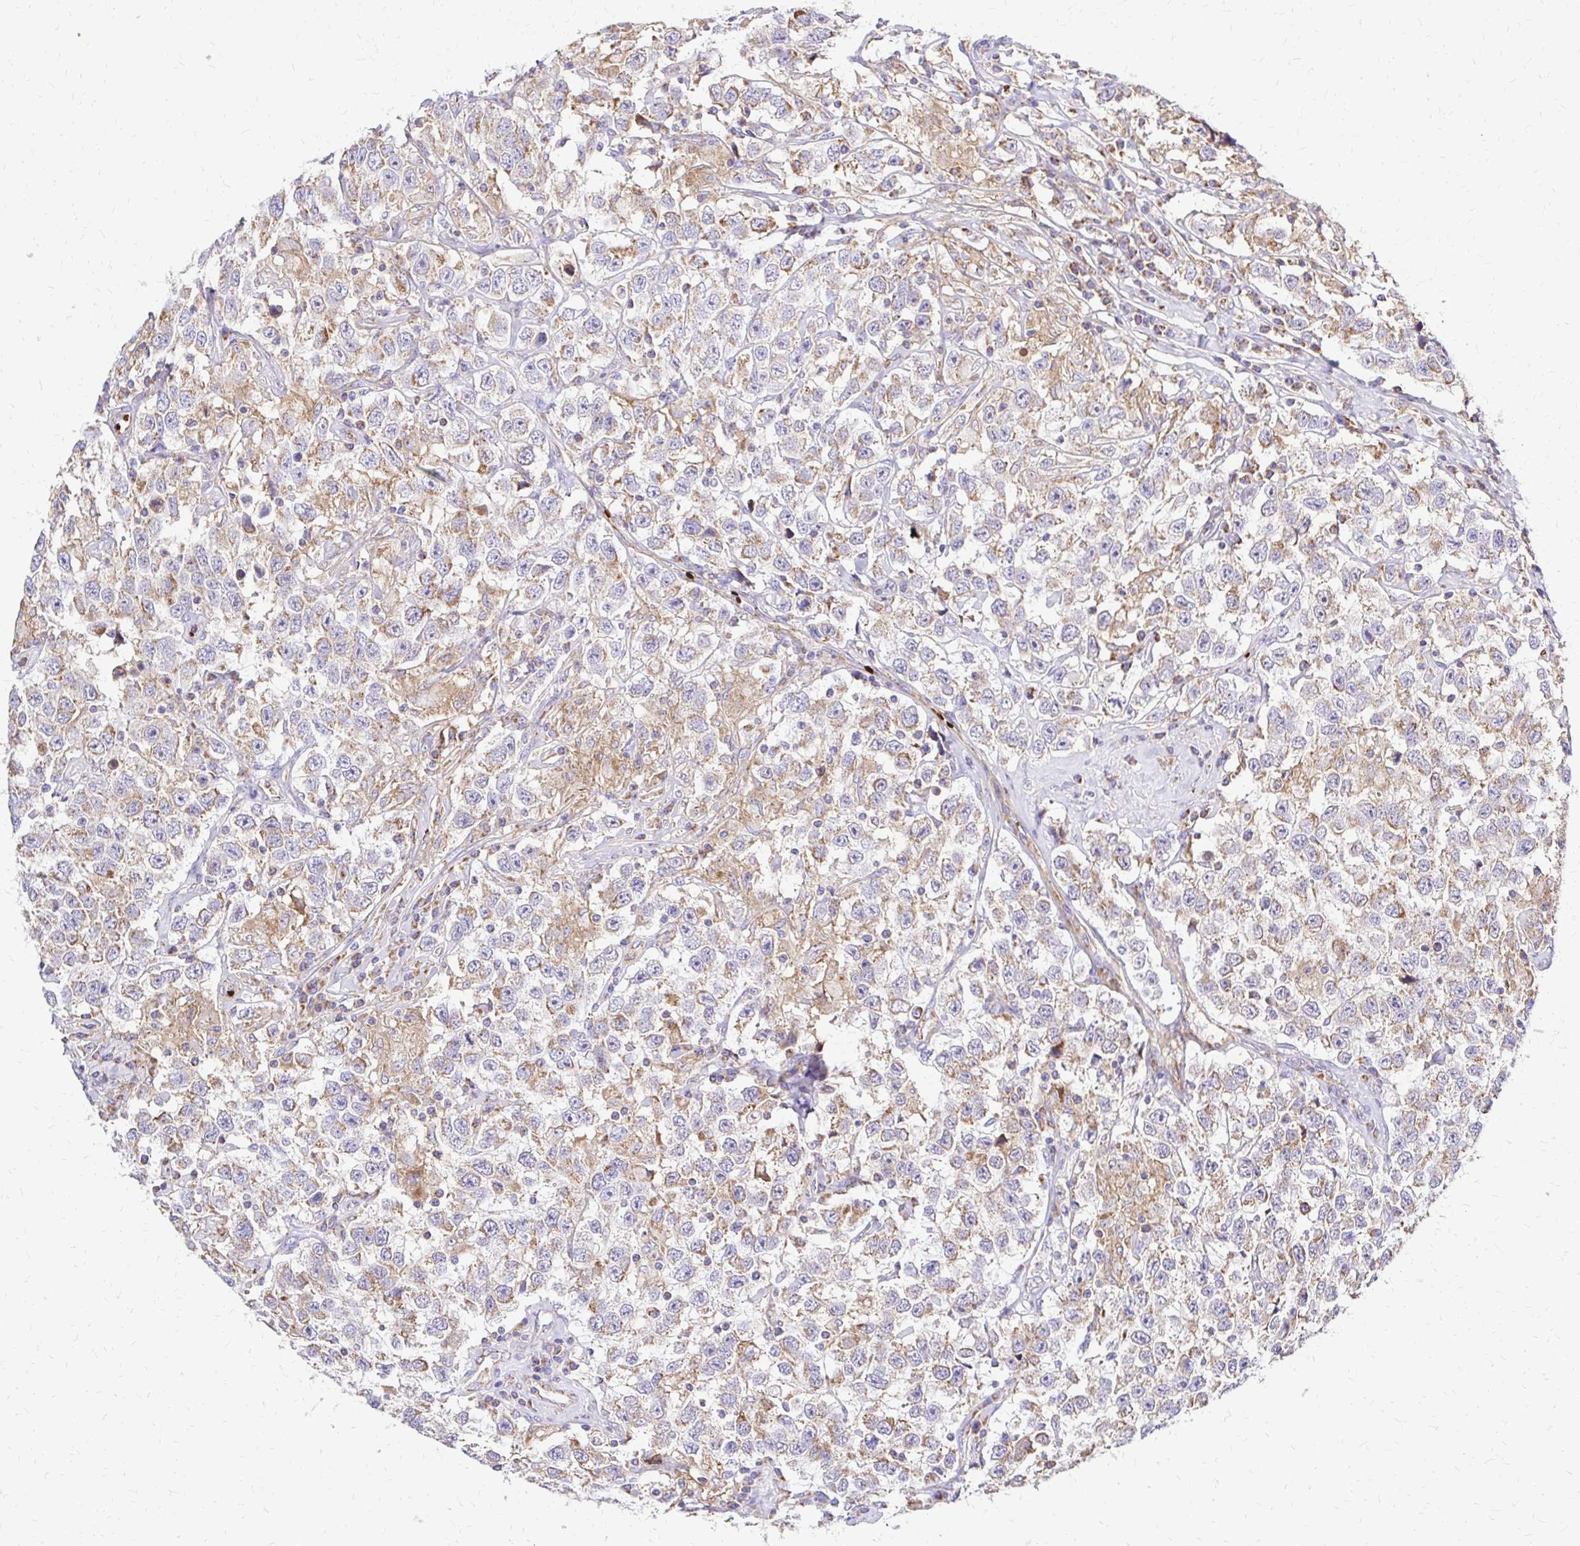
{"staining": {"intensity": "weak", "quantity": "25%-75%", "location": "cytoplasmic/membranous"}, "tissue": "testis cancer", "cell_type": "Tumor cells", "image_type": "cancer", "snomed": [{"axis": "morphology", "description": "Seminoma, NOS"}, {"axis": "topography", "description": "Testis"}], "caption": "High-magnification brightfield microscopy of testis cancer (seminoma) stained with DAB (3,3'-diaminobenzidine) (brown) and counterstained with hematoxylin (blue). tumor cells exhibit weak cytoplasmic/membranous staining is seen in about25%-75% of cells. (DAB (3,3'-diaminobenzidine) = brown stain, brightfield microscopy at high magnification).", "gene": "MRPL13", "patient": {"sex": "male", "age": 41}}